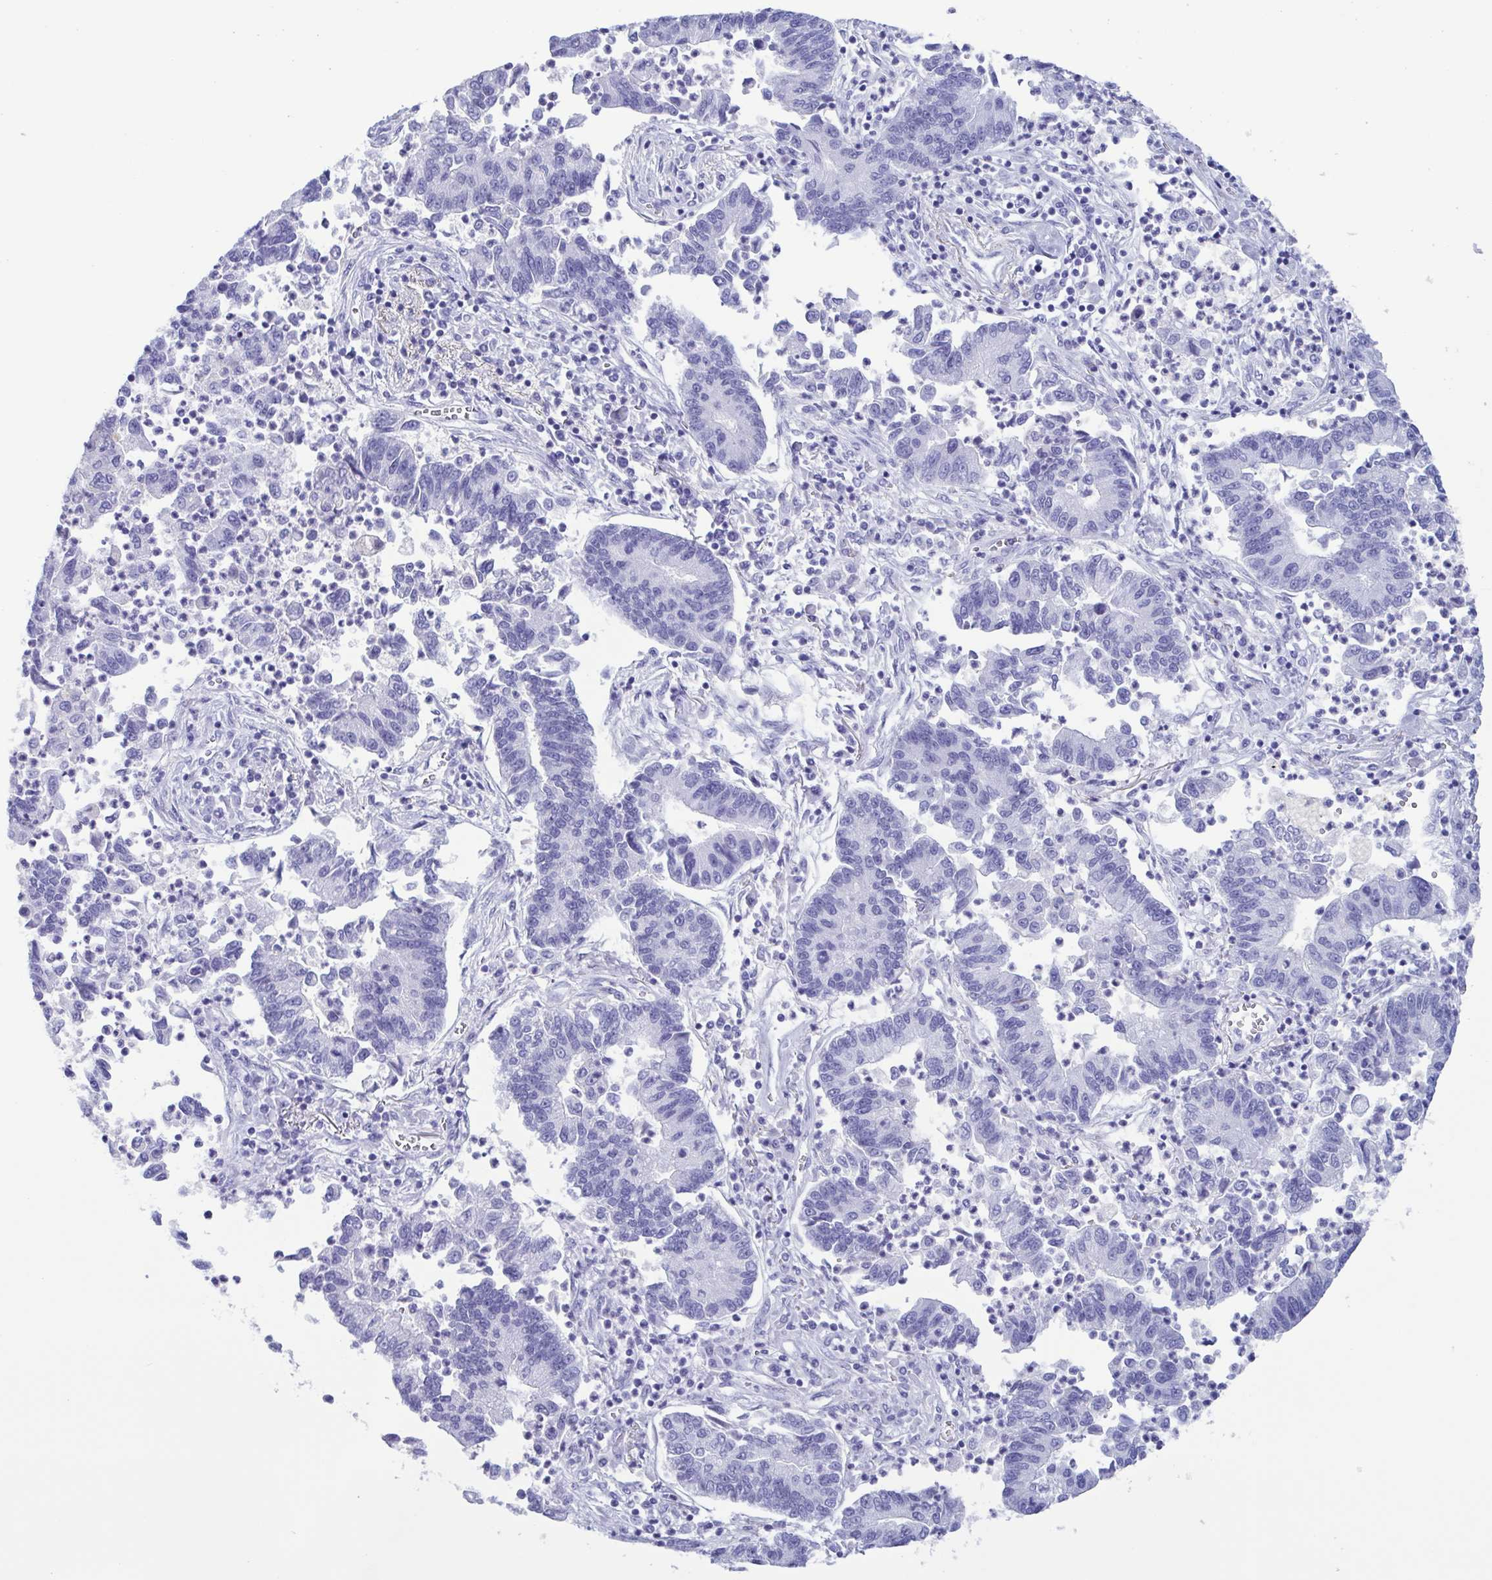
{"staining": {"intensity": "negative", "quantity": "none", "location": "none"}, "tissue": "lung cancer", "cell_type": "Tumor cells", "image_type": "cancer", "snomed": [{"axis": "morphology", "description": "Adenocarcinoma, NOS"}, {"axis": "topography", "description": "Lung"}], "caption": "Adenocarcinoma (lung) was stained to show a protein in brown. There is no significant positivity in tumor cells.", "gene": "LTF", "patient": {"sex": "female", "age": 57}}